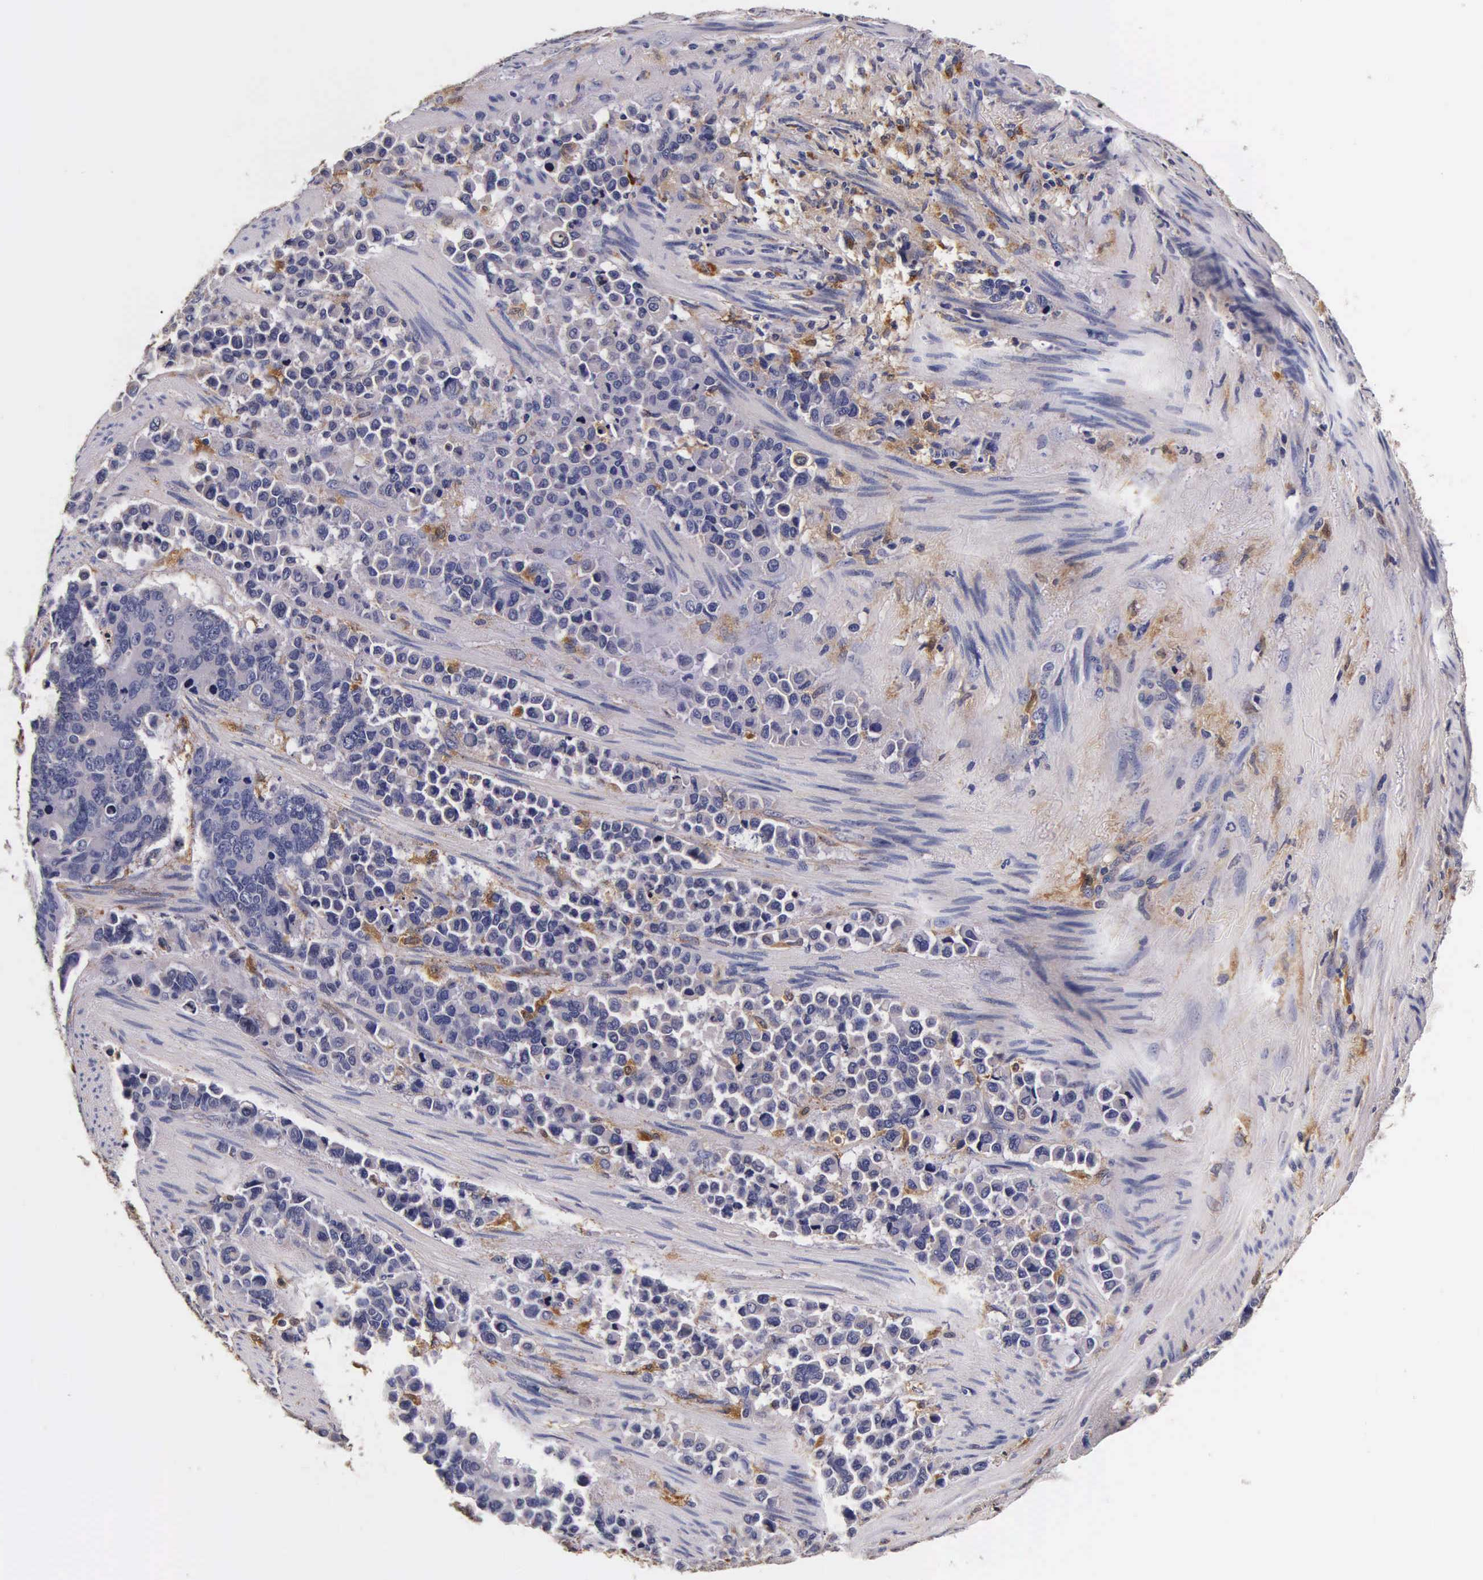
{"staining": {"intensity": "weak", "quantity": "25%-75%", "location": "cytoplasmic/membranous"}, "tissue": "stomach cancer", "cell_type": "Tumor cells", "image_type": "cancer", "snomed": [{"axis": "morphology", "description": "Adenocarcinoma, NOS"}, {"axis": "topography", "description": "Stomach, upper"}], "caption": "The immunohistochemical stain highlights weak cytoplasmic/membranous staining in tumor cells of stomach cancer (adenocarcinoma) tissue.", "gene": "CTSB", "patient": {"sex": "male", "age": 71}}